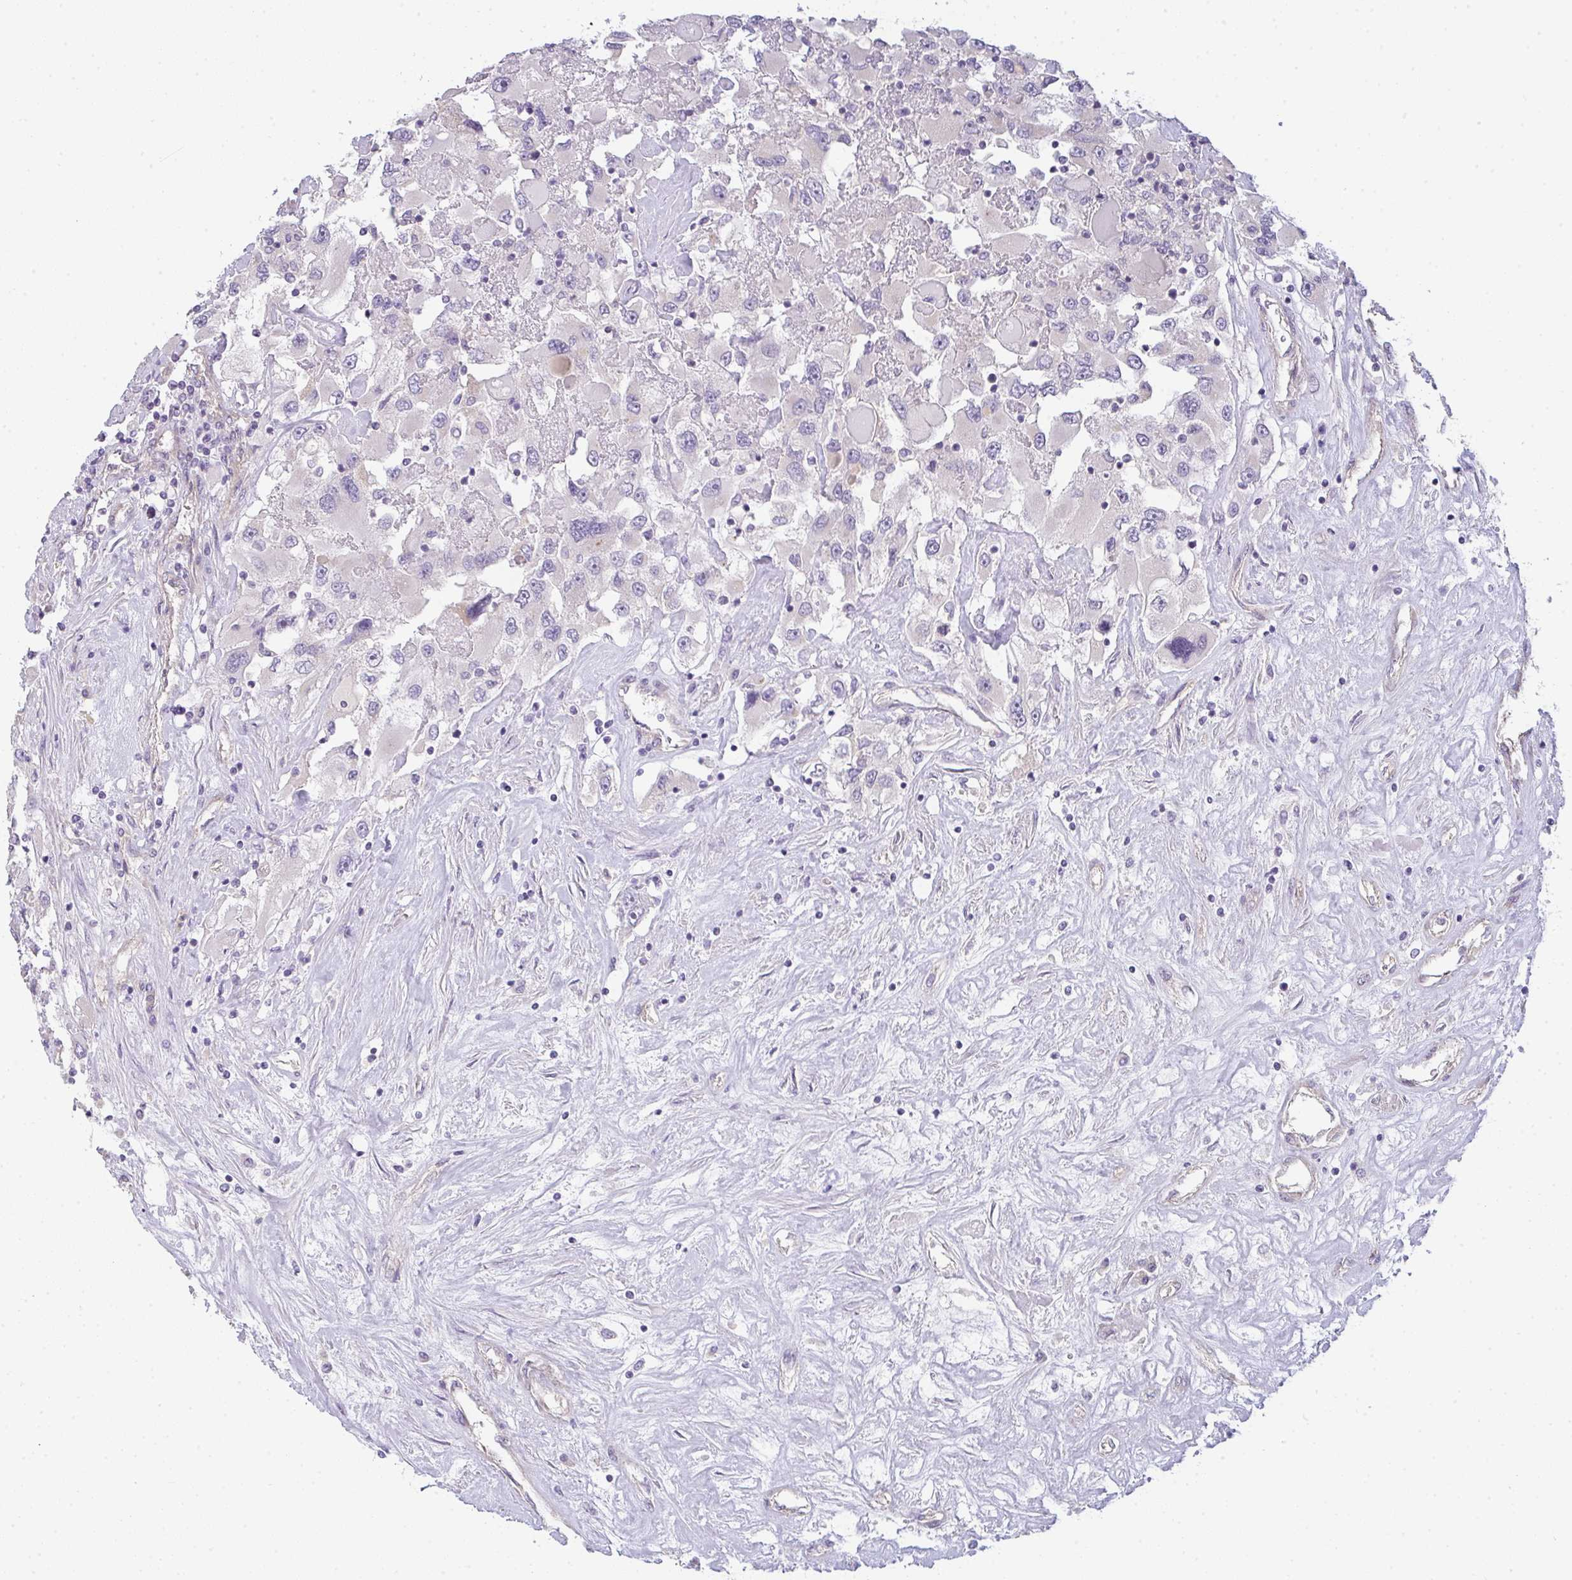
{"staining": {"intensity": "negative", "quantity": "none", "location": "none"}, "tissue": "renal cancer", "cell_type": "Tumor cells", "image_type": "cancer", "snomed": [{"axis": "morphology", "description": "Adenocarcinoma, NOS"}, {"axis": "topography", "description": "Kidney"}], "caption": "A micrograph of human adenocarcinoma (renal) is negative for staining in tumor cells. The staining was performed using DAB to visualize the protein expression in brown, while the nuclei were stained in blue with hematoxylin (Magnification: 20x).", "gene": "FILIP1", "patient": {"sex": "female", "age": 52}}